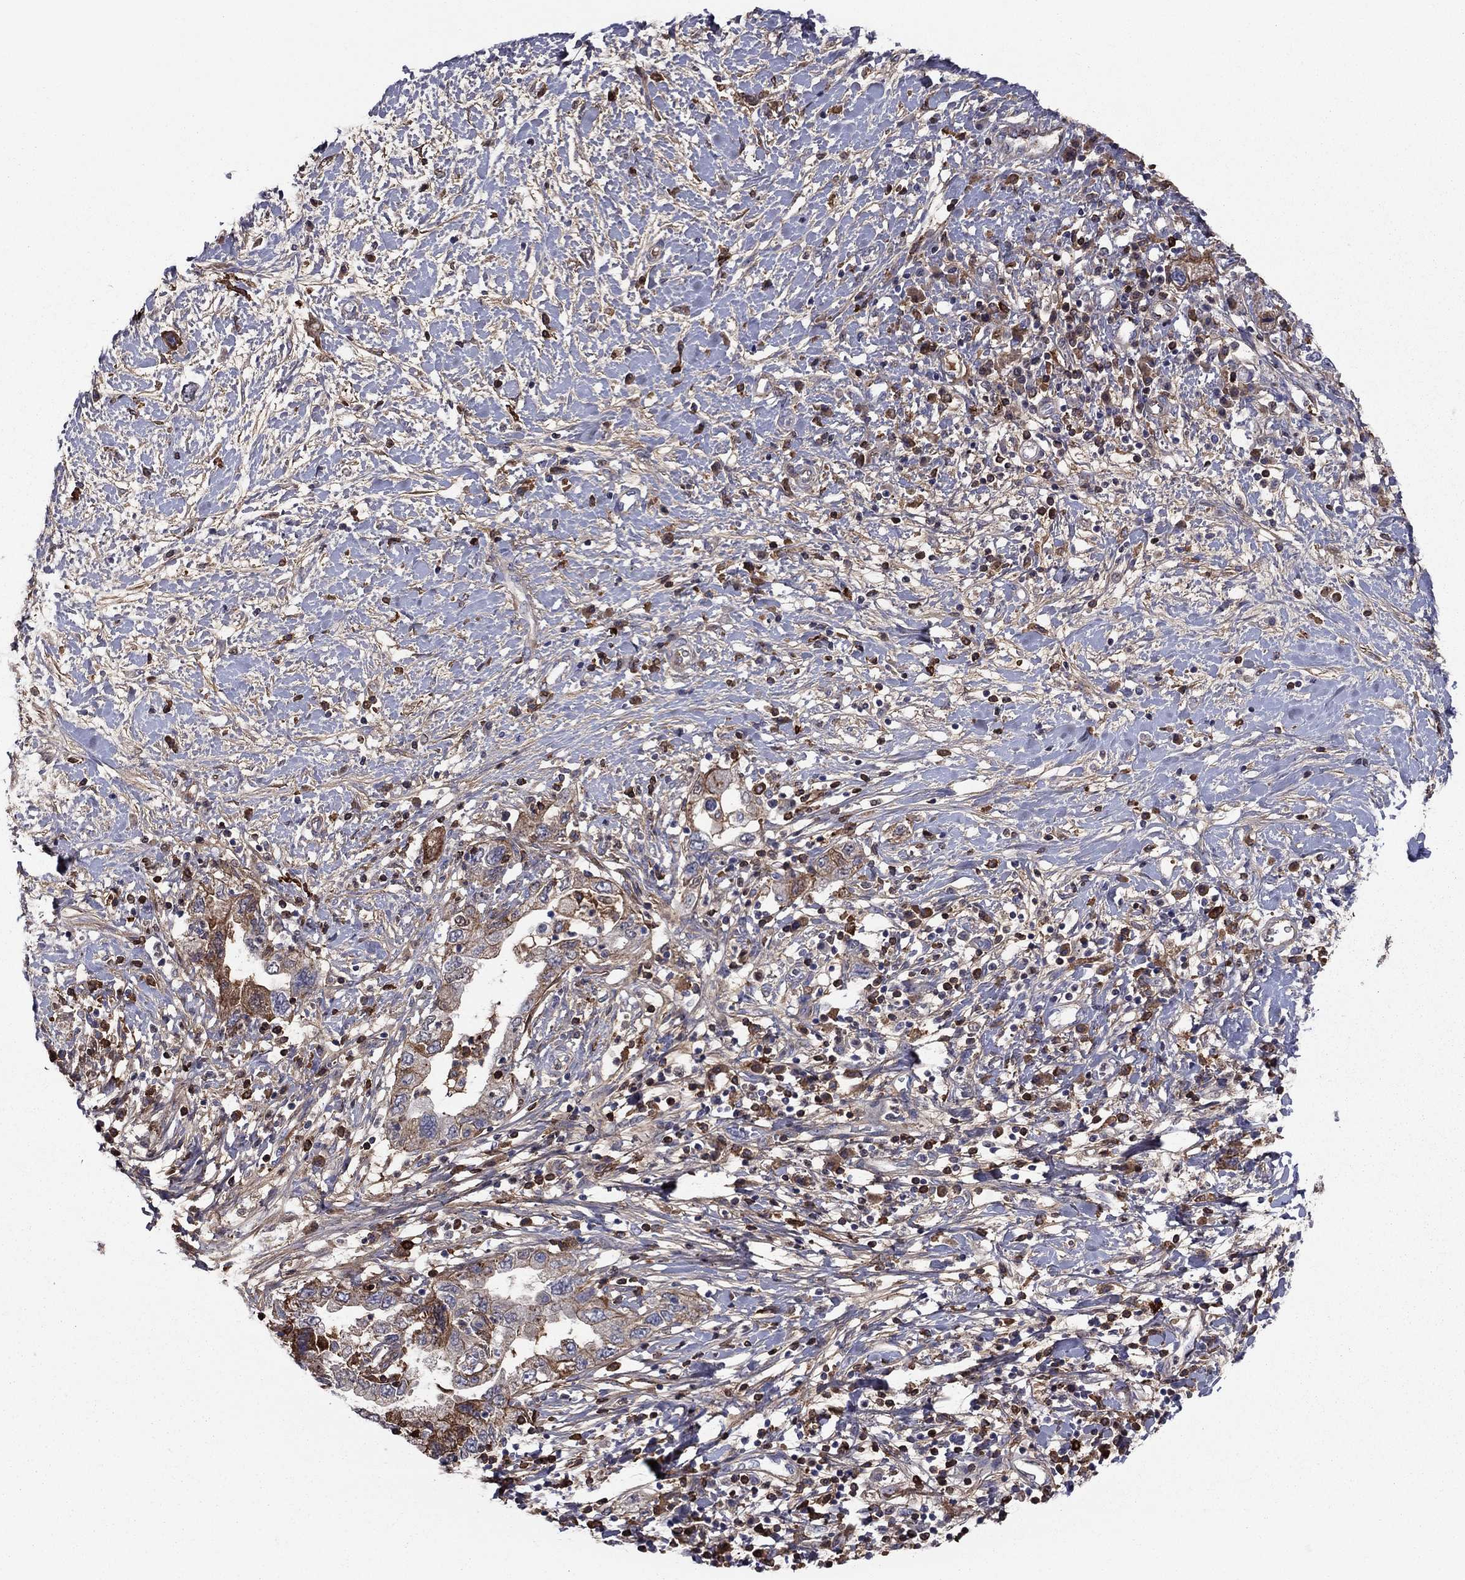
{"staining": {"intensity": "strong", "quantity": "25%-75%", "location": "cytoplasmic/membranous"}, "tissue": "pancreatic cancer", "cell_type": "Tumor cells", "image_type": "cancer", "snomed": [{"axis": "morphology", "description": "Adenocarcinoma, NOS"}, {"axis": "topography", "description": "Pancreas"}], "caption": "There is high levels of strong cytoplasmic/membranous staining in tumor cells of pancreatic cancer (adenocarcinoma), as demonstrated by immunohistochemical staining (brown color).", "gene": "HPX", "patient": {"sex": "female", "age": 73}}